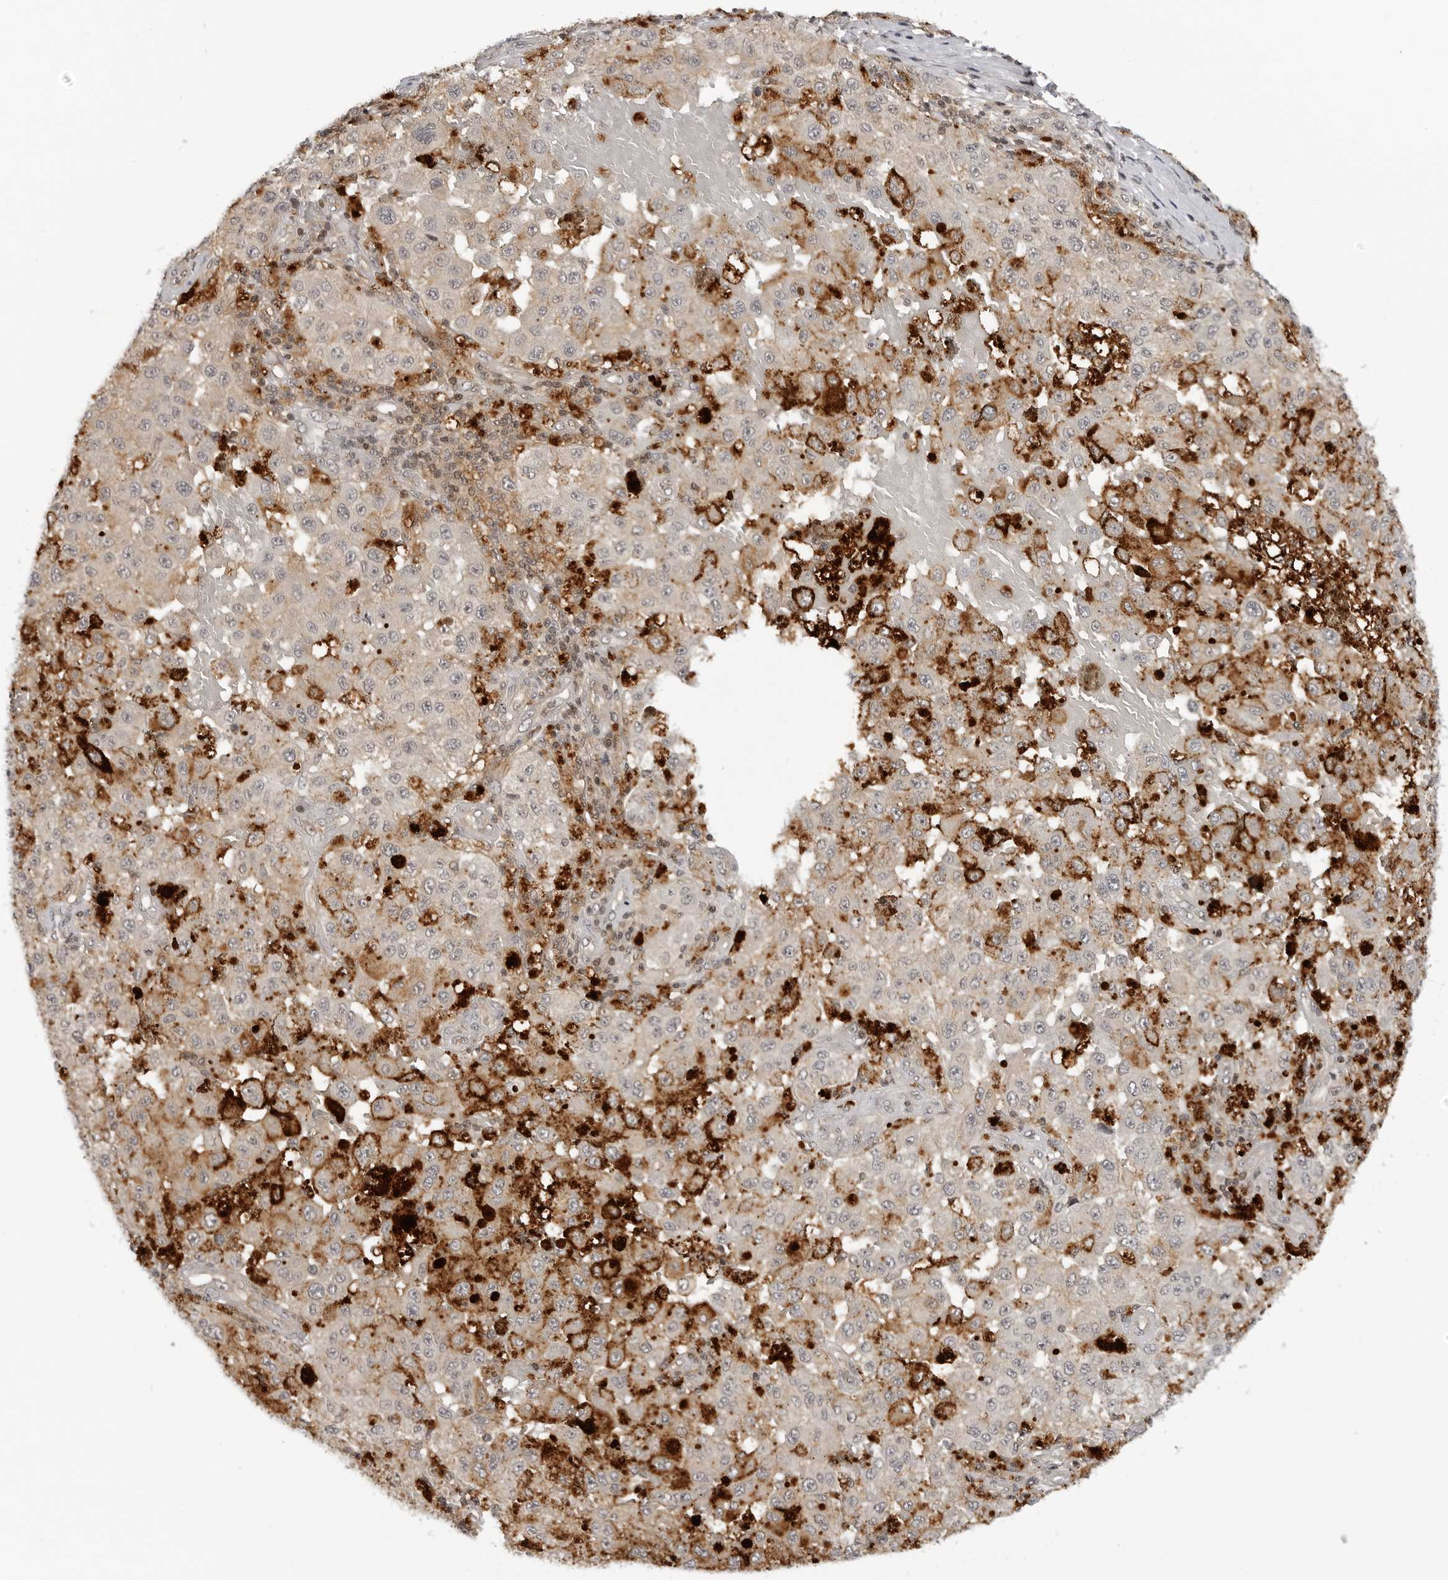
{"staining": {"intensity": "negative", "quantity": "none", "location": "none"}, "tissue": "melanoma", "cell_type": "Tumor cells", "image_type": "cancer", "snomed": [{"axis": "morphology", "description": "Malignant melanoma, NOS"}, {"axis": "topography", "description": "Skin"}], "caption": "Tumor cells show no significant protein expression in melanoma.", "gene": "MAP2K5", "patient": {"sex": "female", "age": 64}}